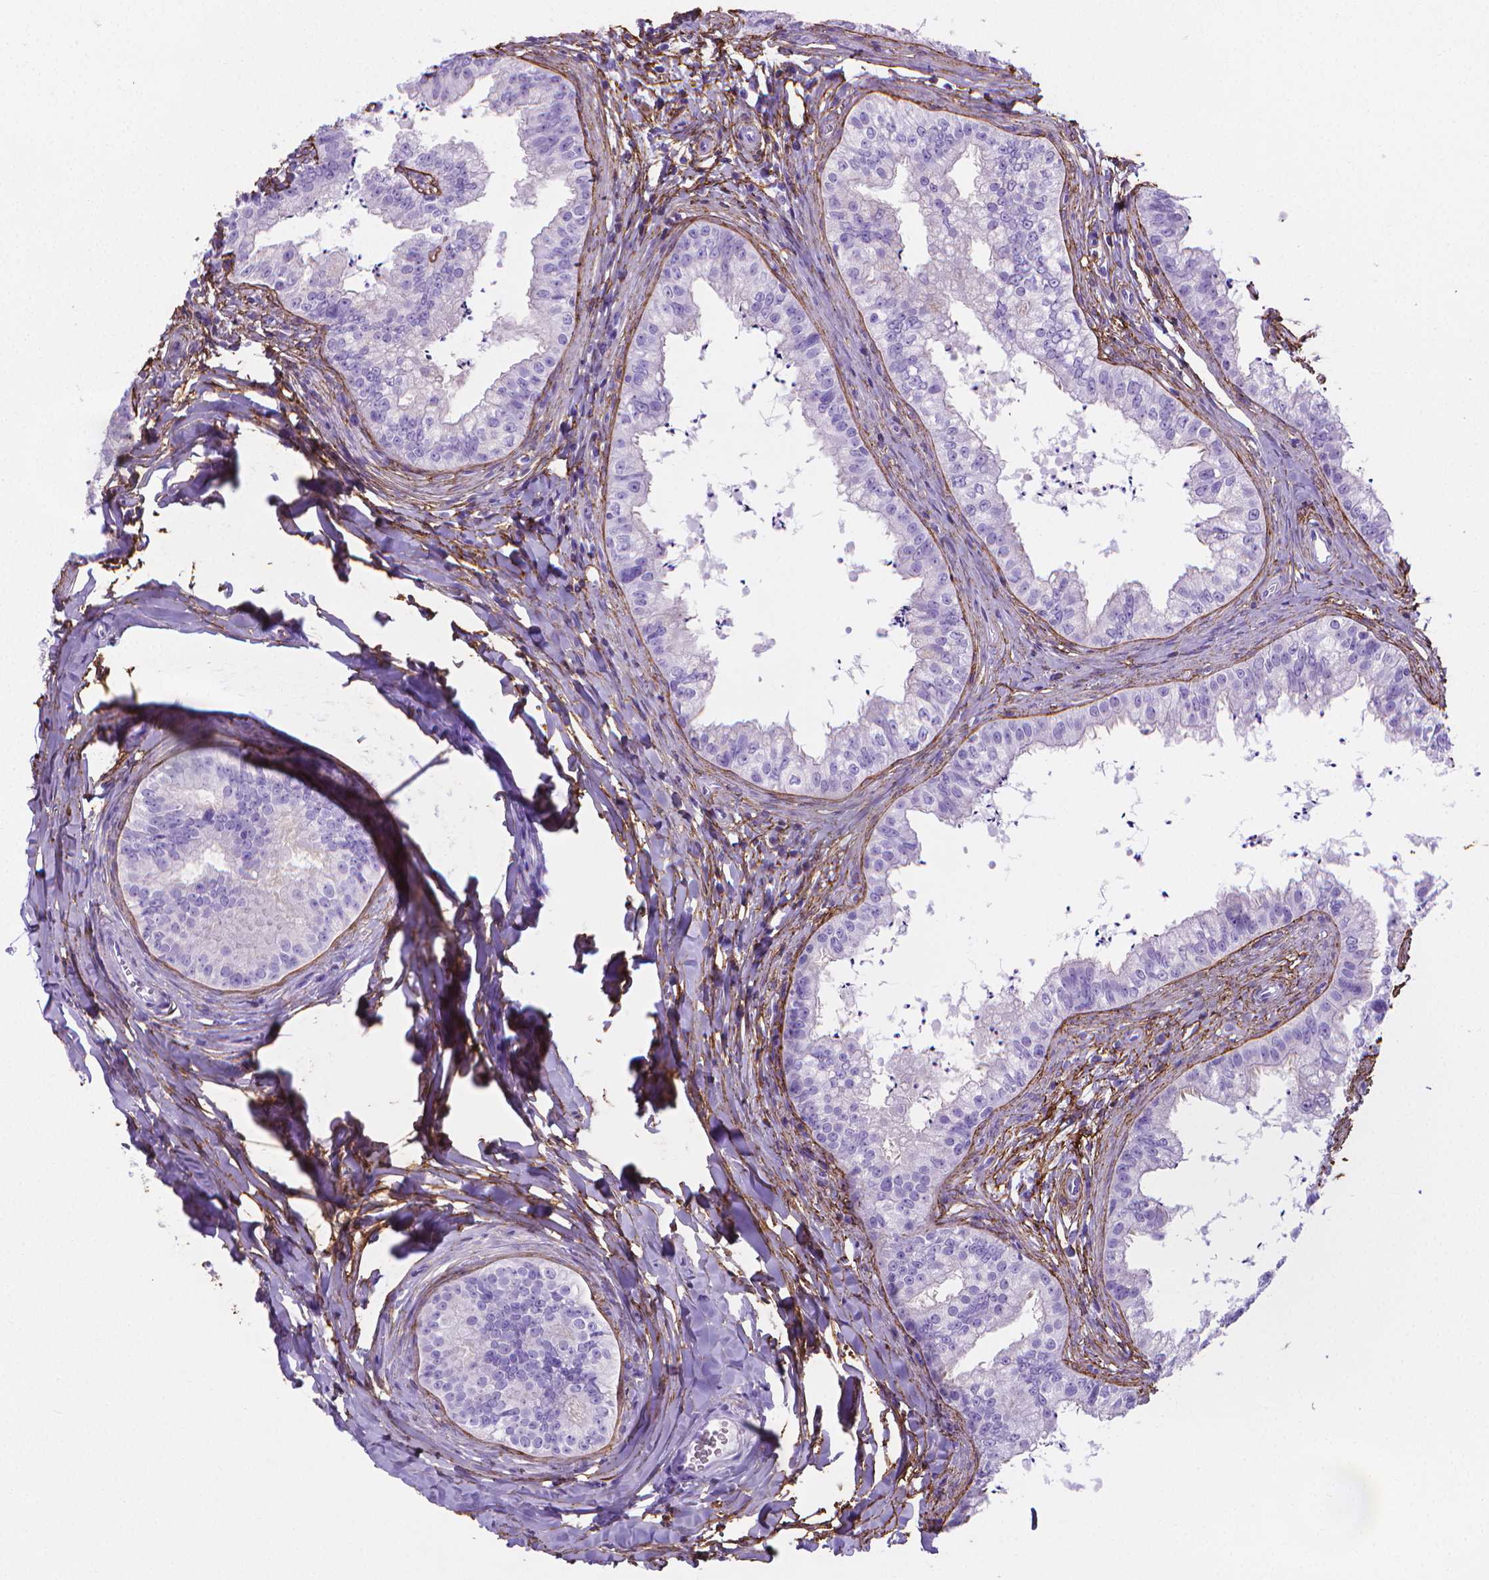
{"staining": {"intensity": "negative", "quantity": "none", "location": "none"}, "tissue": "epididymis", "cell_type": "Glandular cells", "image_type": "normal", "snomed": [{"axis": "morphology", "description": "Normal tissue, NOS"}, {"axis": "topography", "description": "Epididymis"}], "caption": "Immunohistochemistry (IHC) micrograph of benign epididymis: human epididymis stained with DAB demonstrates no significant protein expression in glandular cells. (Brightfield microscopy of DAB (3,3'-diaminobenzidine) immunohistochemistry (IHC) at high magnification).", "gene": "MFAP2", "patient": {"sex": "male", "age": 24}}